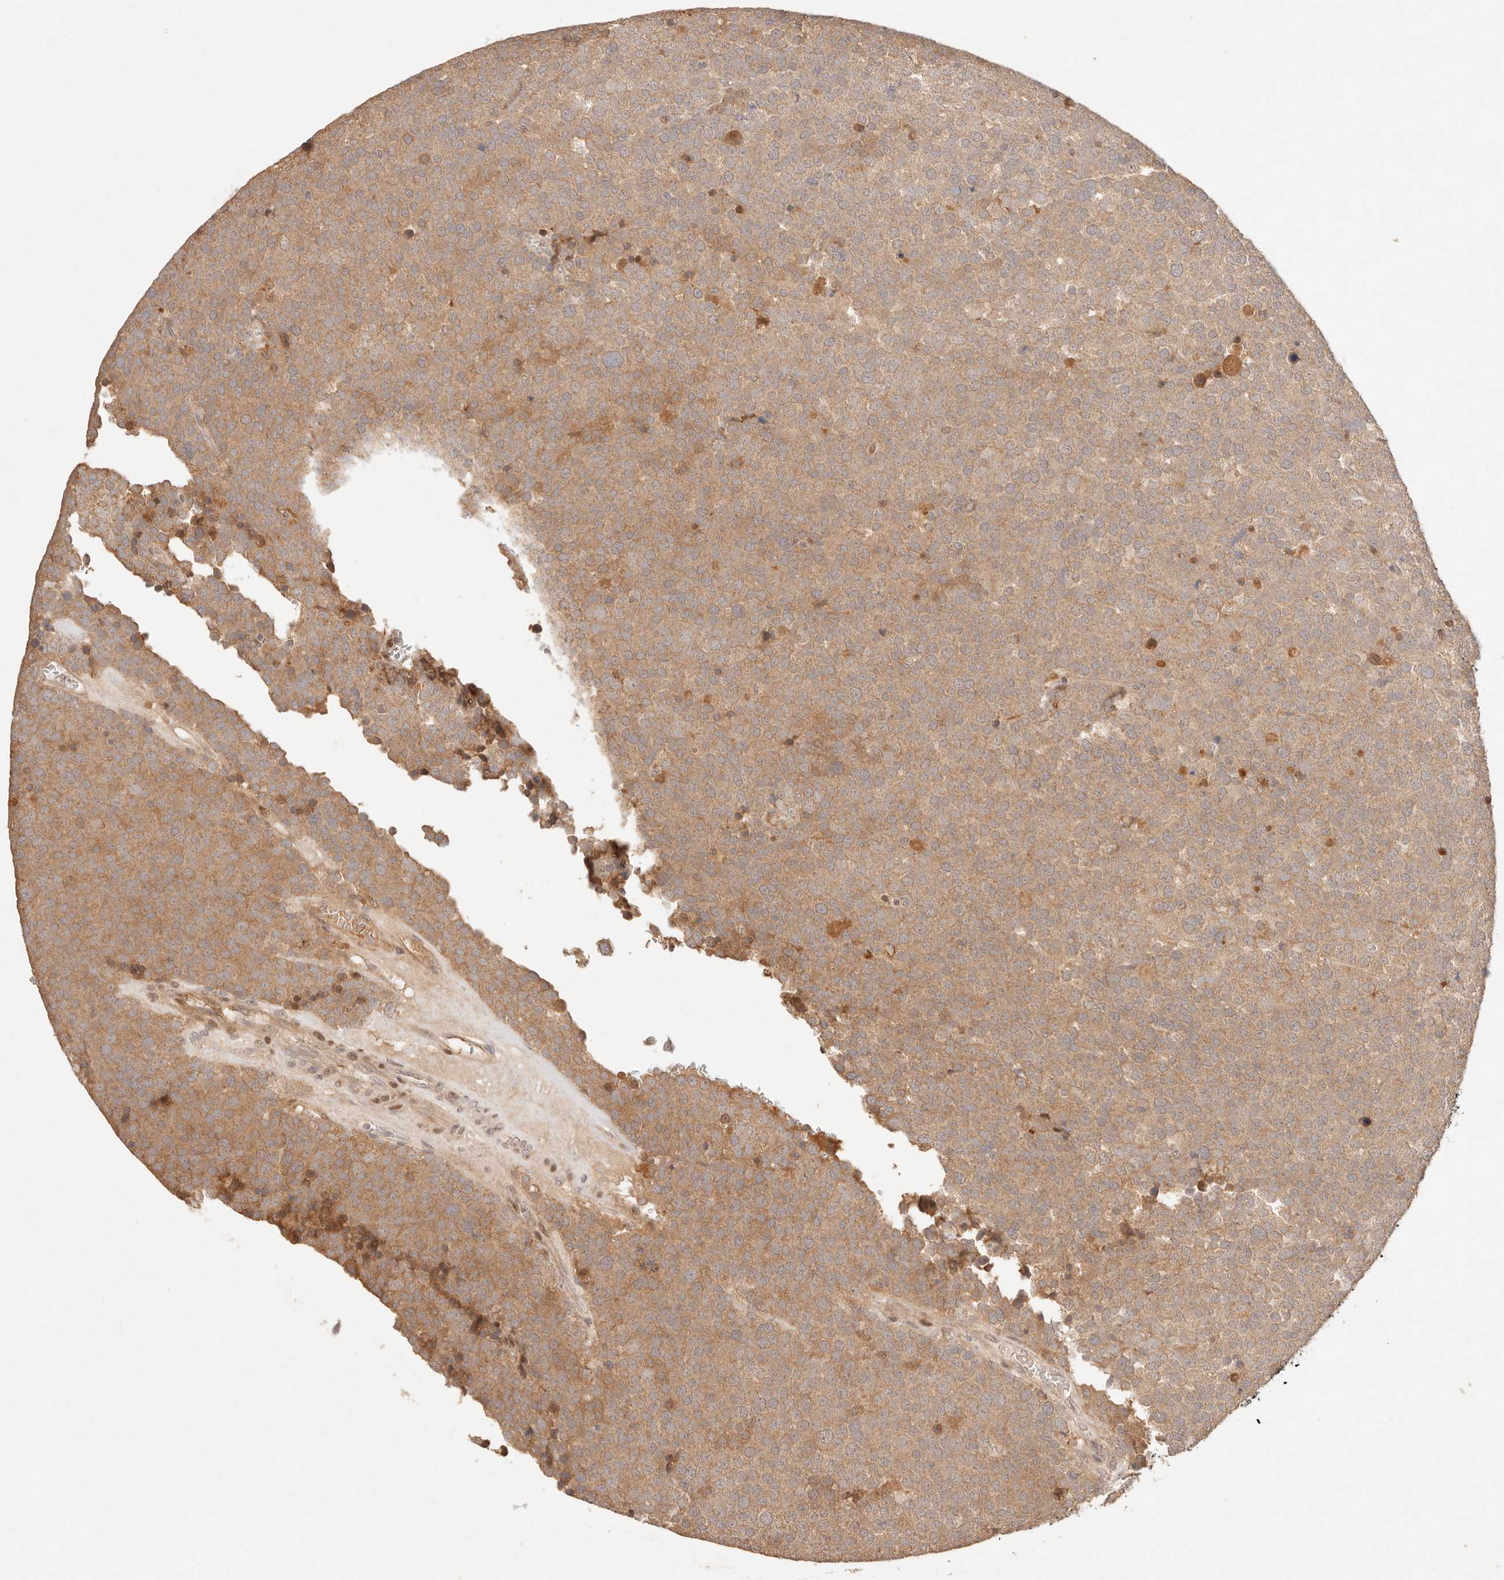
{"staining": {"intensity": "moderate", "quantity": ">75%", "location": "cytoplasmic/membranous"}, "tissue": "testis cancer", "cell_type": "Tumor cells", "image_type": "cancer", "snomed": [{"axis": "morphology", "description": "Seminoma, NOS"}, {"axis": "topography", "description": "Testis"}], "caption": "About >75% of tumor cells in seminoma (testis) show moderate cytoplasmic/membranous protein expression as visualized by brown immunohistochemical staining.", "gene": "PHLDA3", "patient": {"sex": "male", "age": 71}}